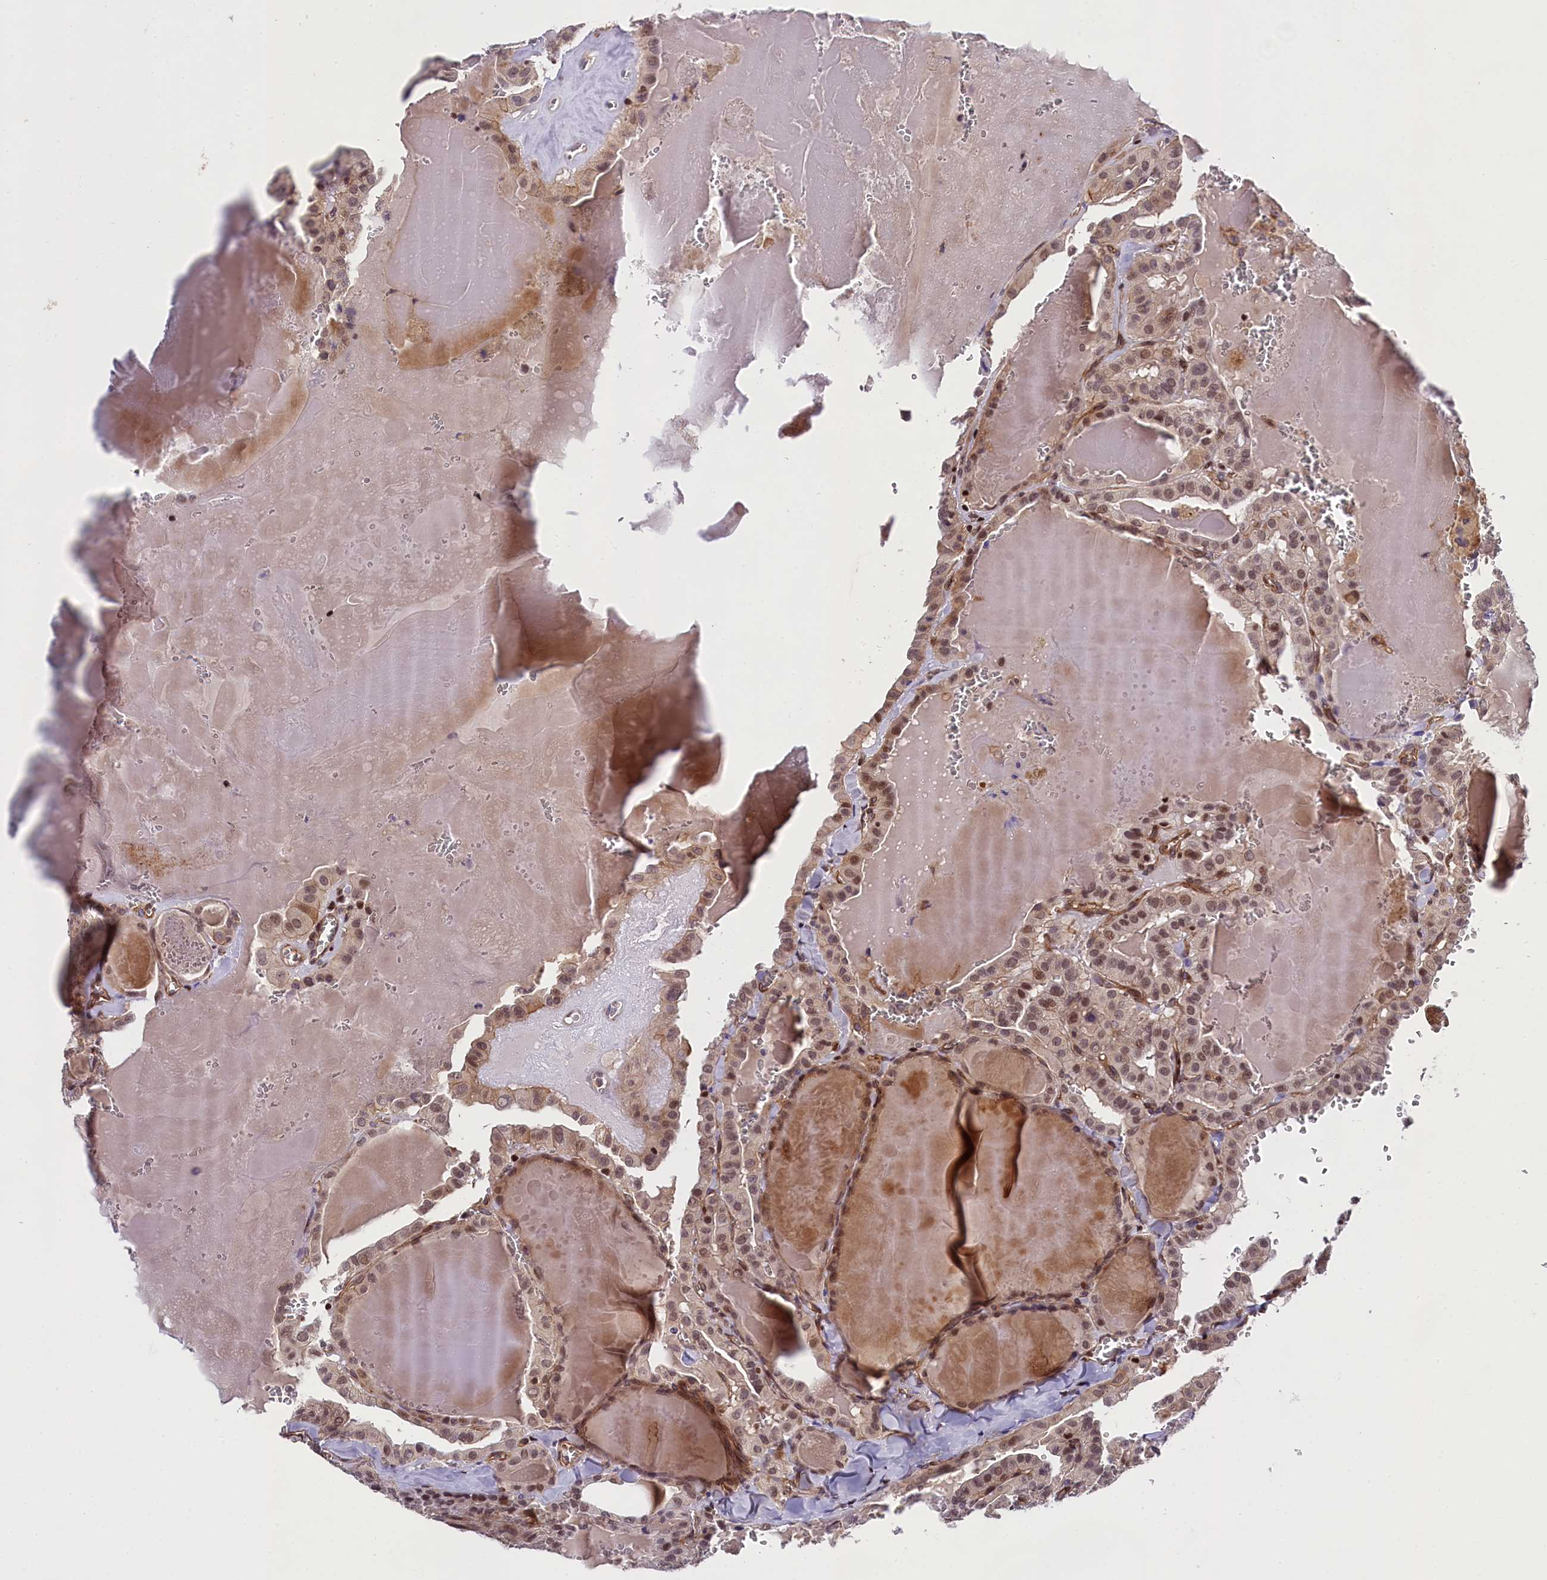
{"staining": {"intensity": "moderate", "quantity": "25%-75%", "location": "nuclear"}, "tissue": "thyroid cancer", "cell_type": "Tumor cells", "image_type": "cancer", "snomed": [{"axis": "morphology", "description": "Papillary adenocarcinoma, NOS"}, {"axis": "topography", "description": "Thyroid gland"}], "caption": "Thyroid papillary adenocarcinoma tissue shows moderate nuclear staining in approximately 25%-75% of tumor cells", "gene": "SP4", "patient": {"sex": "male", "age": 52}}